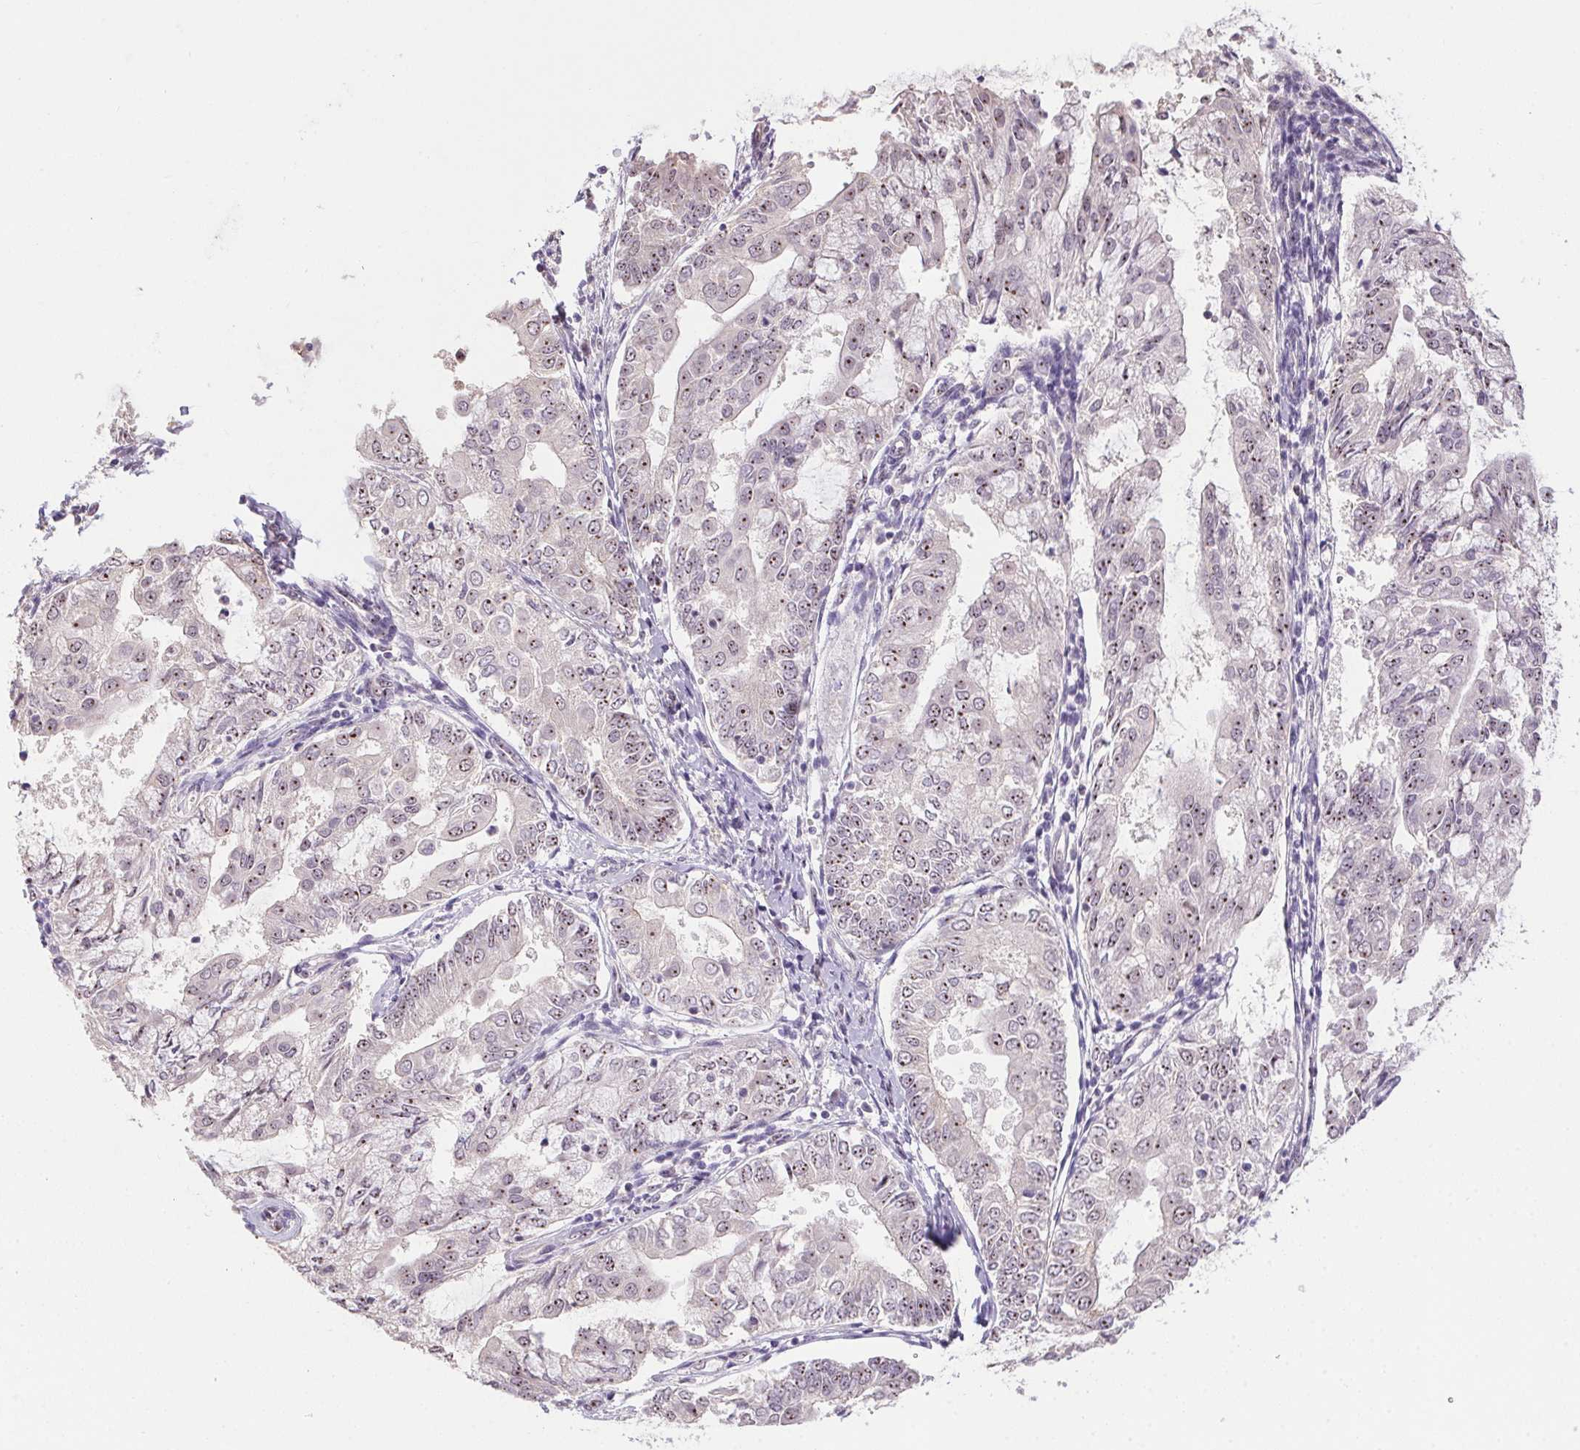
{"staining": {"intensity": "weak", "quantity": ">75%", "location": "nuclear"}, "tissue": "endometrial cancer", "cell_type": "Tumor cells", "image_type": "cancer", "snomed": [{"axis": "morphology", "description": "Adenocarcinoma, NOS"}, {"axis": "topography", "description": "Endometrium"}], "caption": "Immunohistochemical staining of human endometrial cancer (adenocarcinoma) exhibits low levels of weak nuclear protein positivity in approximately >75% of tumor cells. (DAB = brown stain, brightfield microscopy at high magnification).", "gene": "BATF2", "patient": {"sex": "female", "age": 68}}